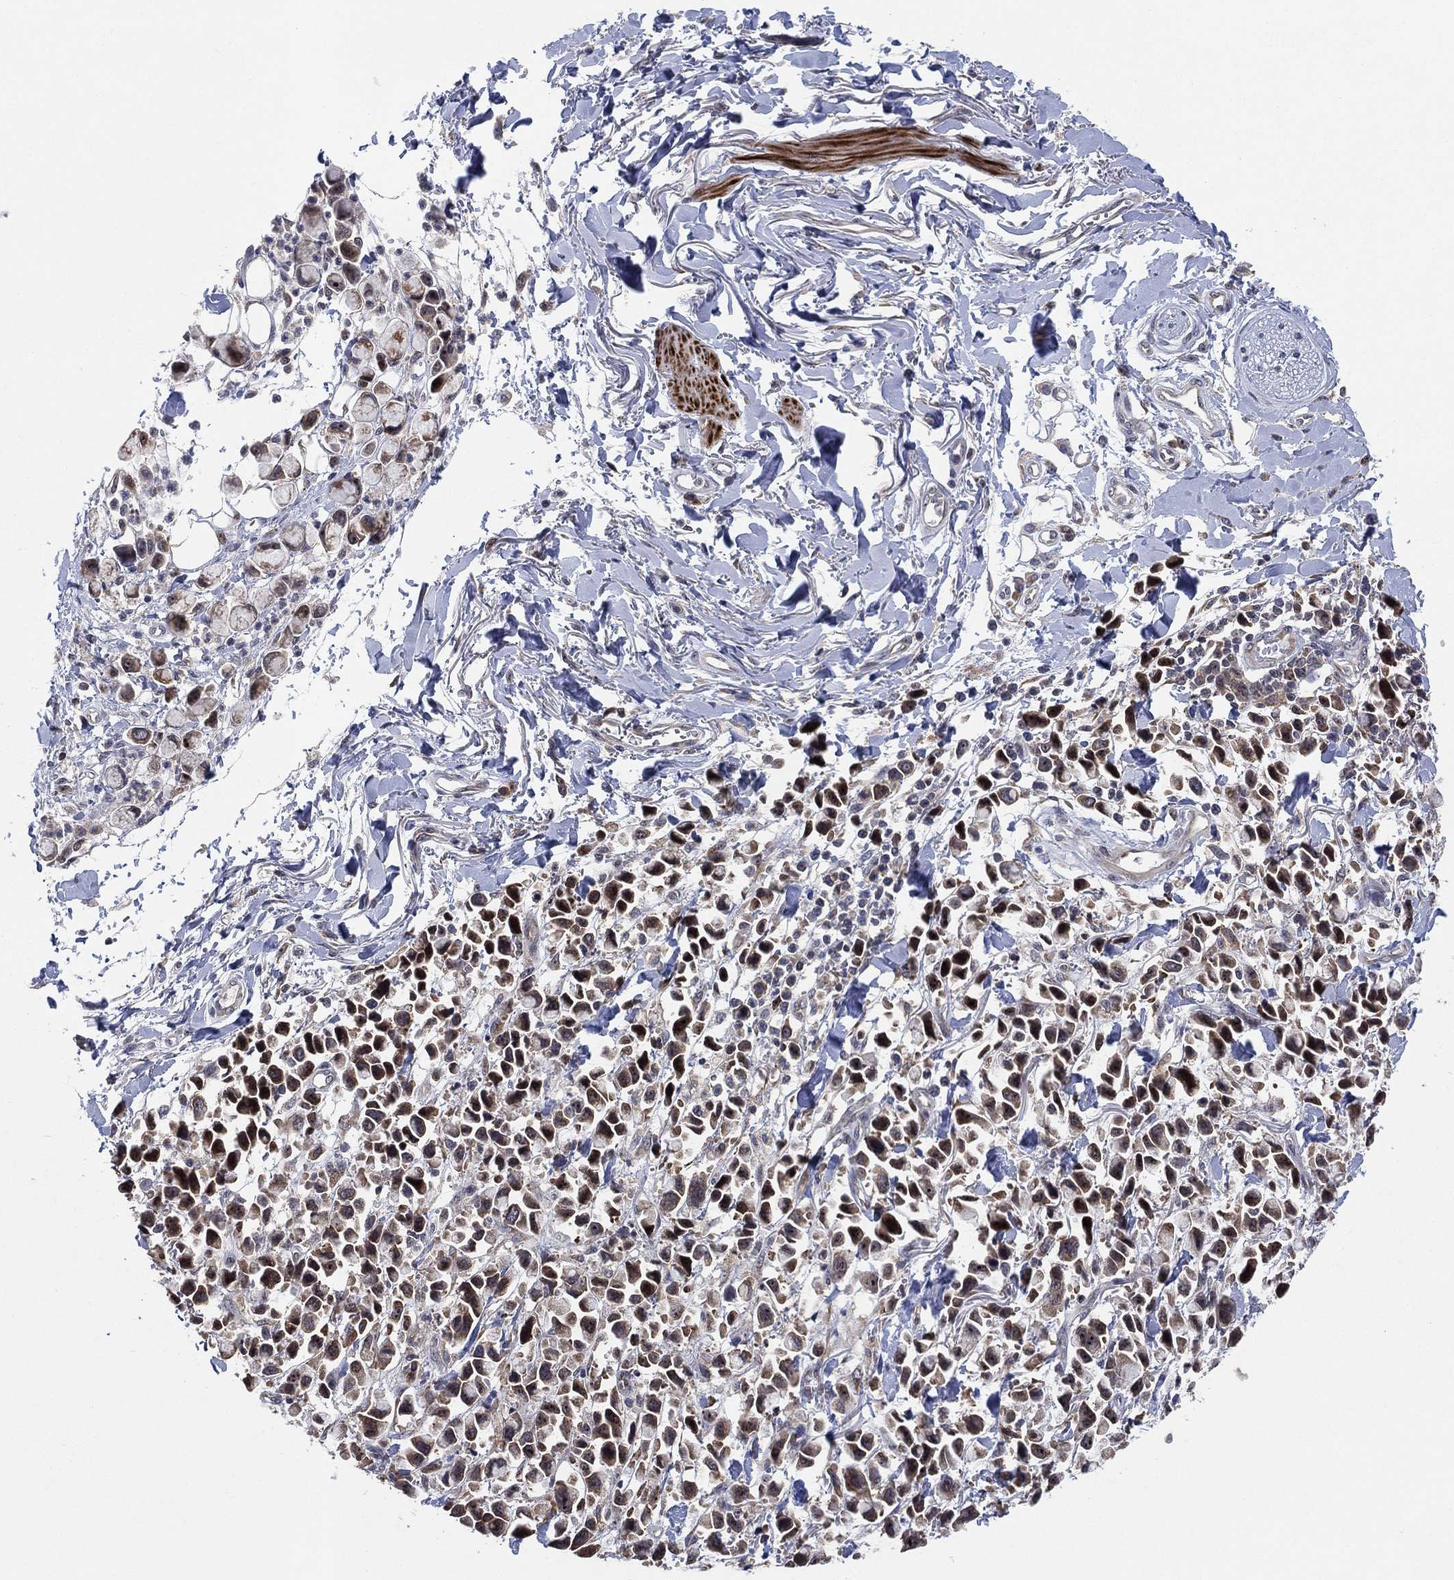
{"staining": {"intensity": "weak", "quantity": "25%-75%", "location": "cytoplasmic/membranous"}, "tissue": "stomach cancer", "cell_type": "Tumor cells", "image_type": "cancer", "snomed": [{"axis": "morphology", "description": "Adenocarcinoma, NOS"}, {"axis": "topography", "description": "Stomach"}], "caption": "Immunohistochemistry (IHC) (DAB (3,3'-diaminobenzidine)) staining of stomach cancer (adenocarcinoma) demonstrates weak cytoplasmic/membranous protein staining in approximately 25%-75% of tumor cells.", "gene": "FAM104A", "patient": {"sex": "female", "age": 81}}